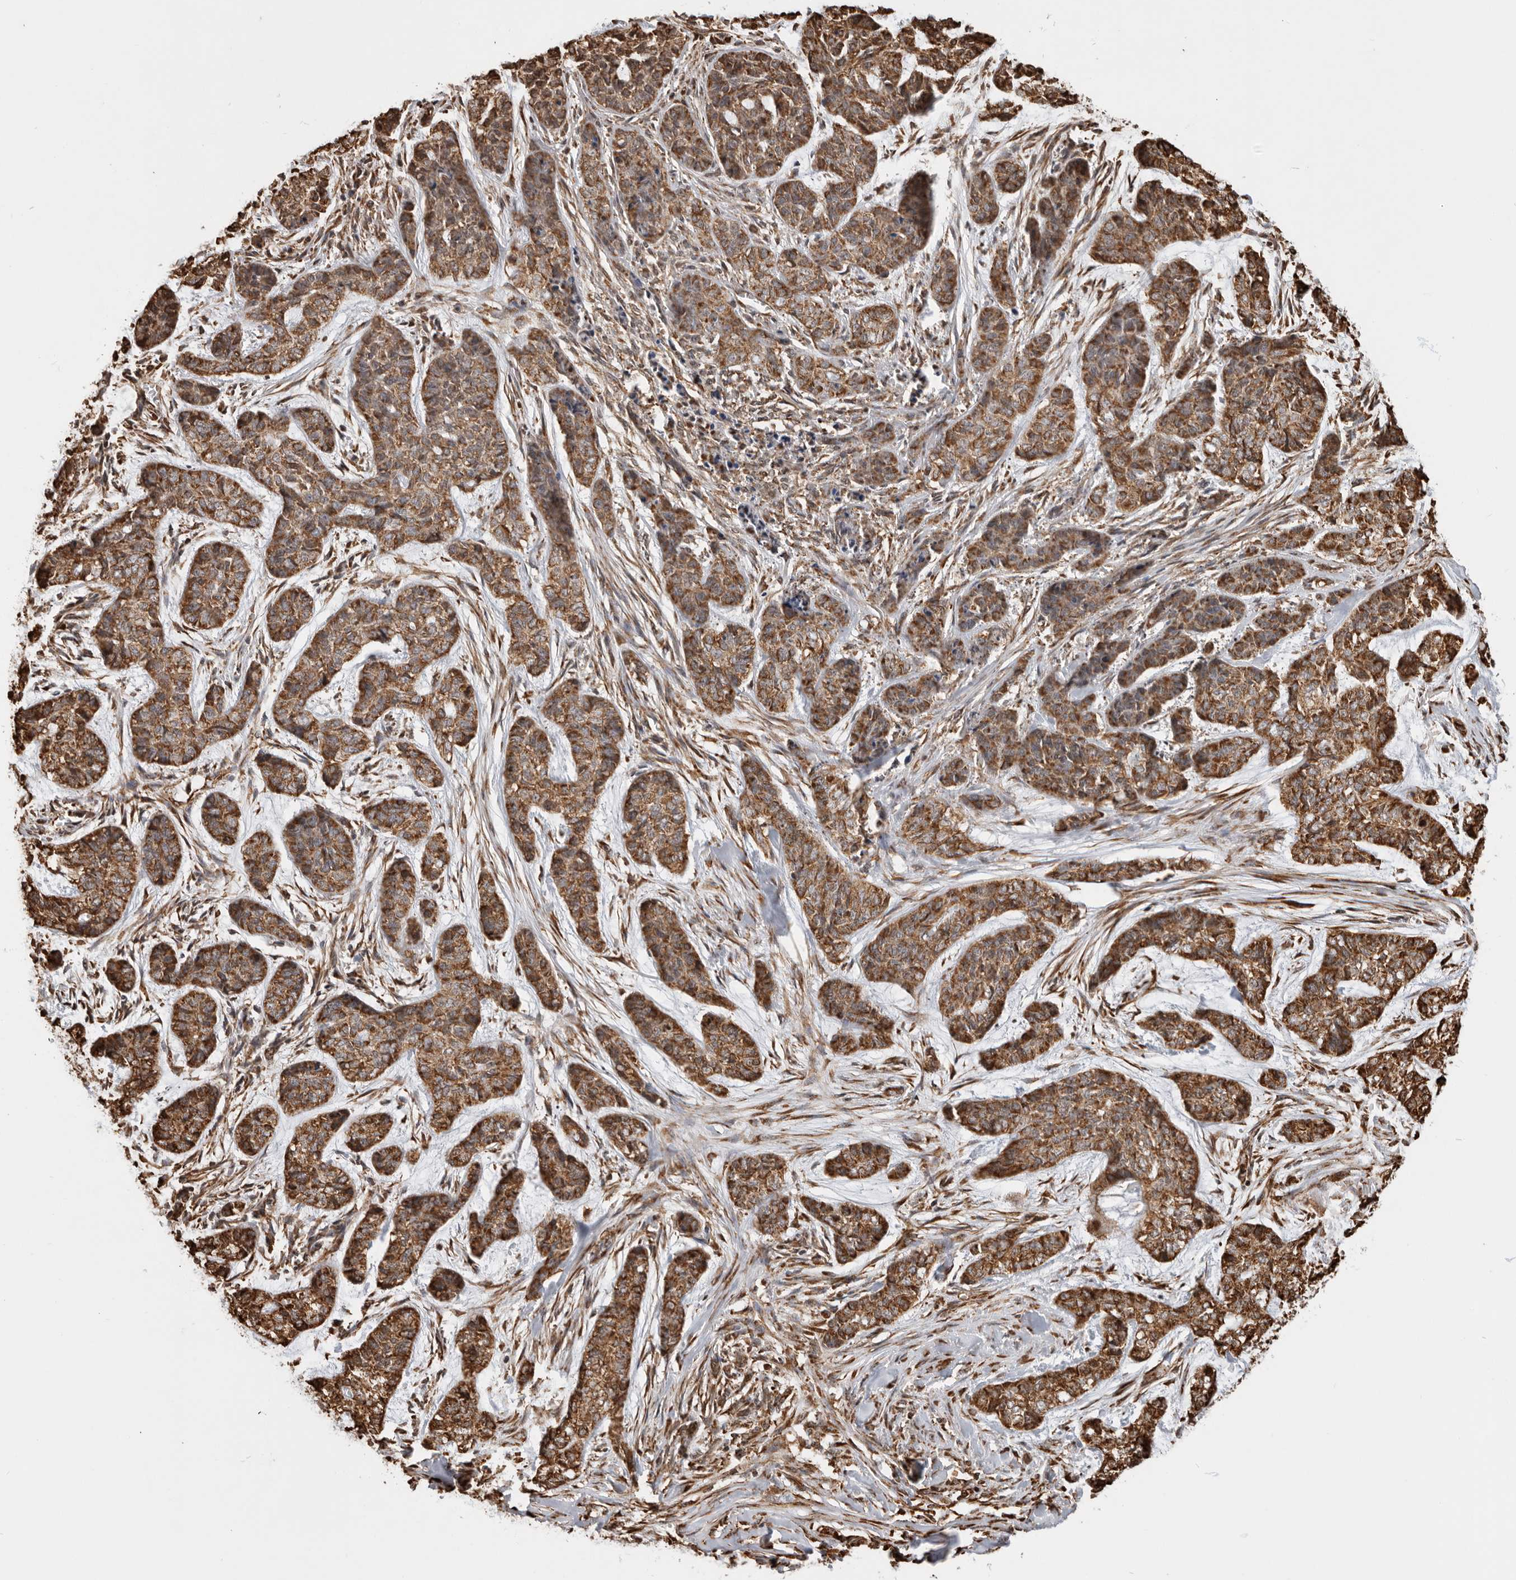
{"staining": {"intensity": "moderate", "quantity": ">75%", "location": "cytoplasmic/membranous"}, "tissue": "skin cancer", "cell_type": "Tumor cells", "image_type": "cancer", "snomed": [{"axis": "morphology", "description": "Basal cell carcinoma"}, {"axis": "topography", "description": "Skin"}], "caption": "Skin cancer stained with a protein marker exhibits moderate staining in tumor cells.", "gene": "FZD3", "patient": {"sex": "female", "age": 64}}